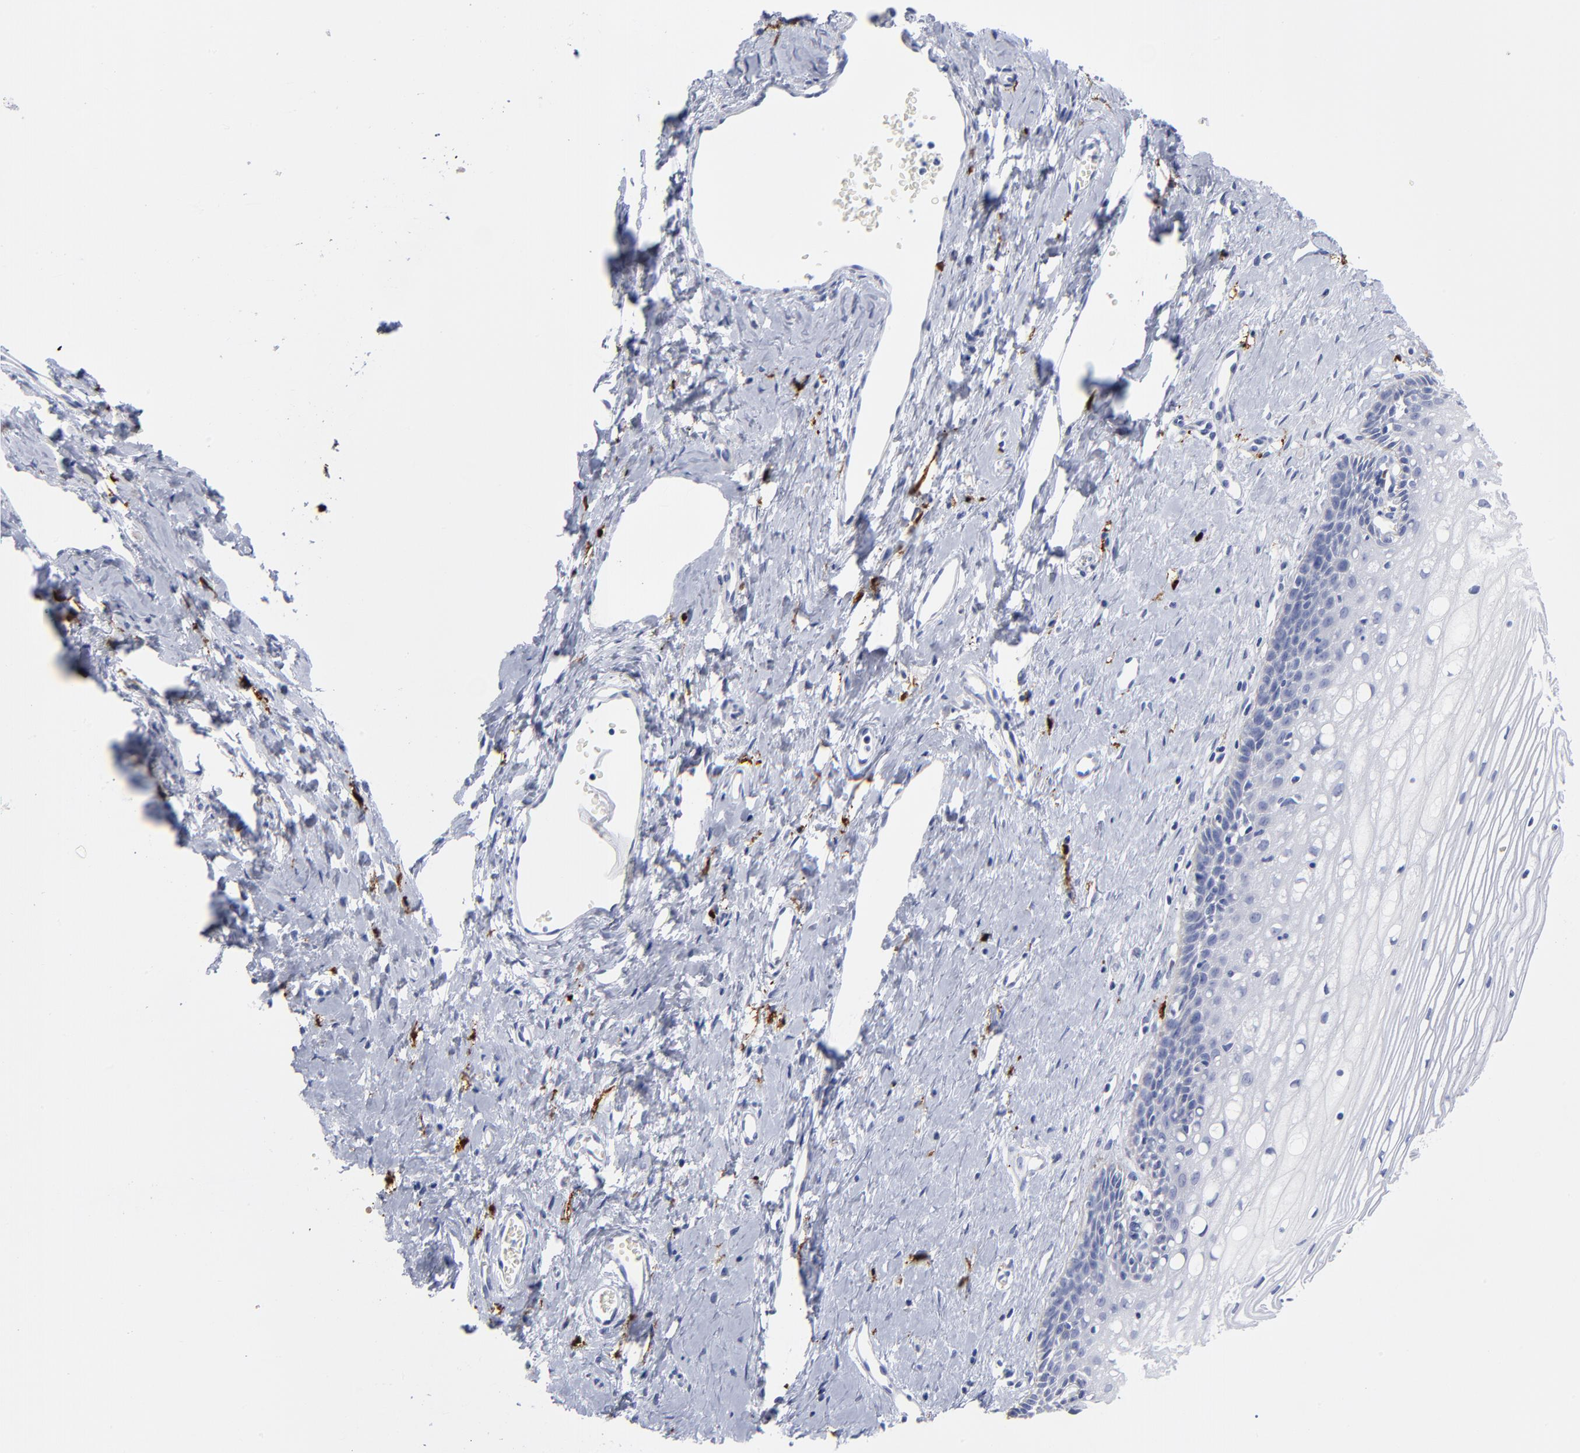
{"staining": {"intensity": "negative", "quantity": "none", "location": "none"}, "tissue": "cervix", "cell_type": "Glandular cells", "image_type": "normal", "snomed": [{"axis": "morphology", "description": "Normal tissue, NOS"}, {"axis": "topography", "description": "Cervix"}], "caption": "Immunohistochemistry (IHC) photomicrograph of unremarkable cervix: human cervix stained with DAB (3,3'-diaminobenzidine) displays no significant protein expression in glandular cells. (Stains: DAB (3,3'-diaminobenzidine) IHC with hematoxylin counter stain, Microscopy: brightfield microscopy at high magnification).", "gene": "PTP4A1", "patient": {"sex": "female", "age": 40}}